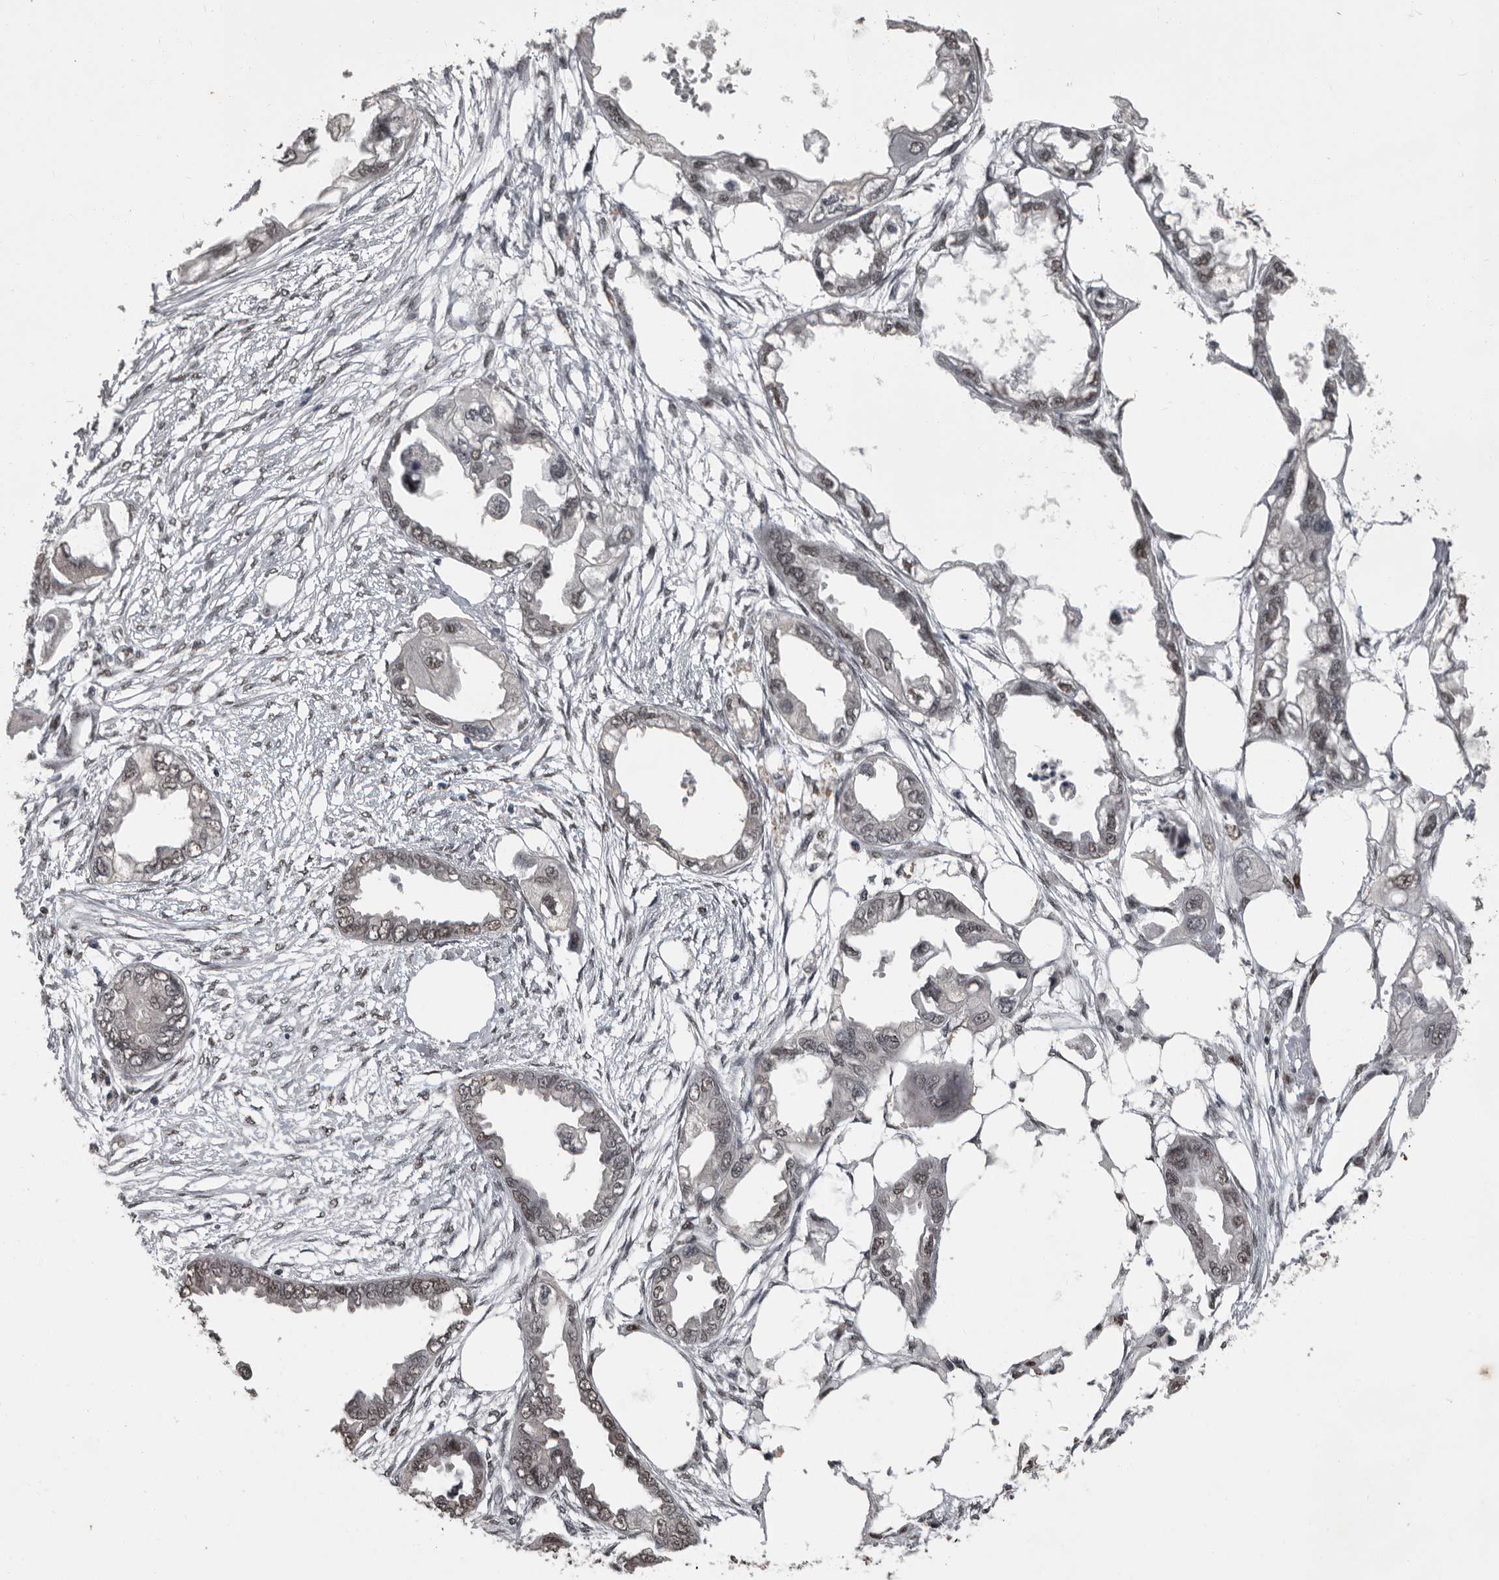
{"staining": {"intensity": "moderate", "quantity": ">75%", "location": "nuclear"}, "tissue": "endometrial cancer", "cell_type": "Tumor cells", "image_type": "cancer", "snomed": [{"axis": "morphology", "description": "Adenocarcinoma, NOS"}, {"axis": "morphology", "description": "Adenocarcinoma, metastatic, NOS"}, {"axis": "topography", "description": "Adipose tissue"}, {"axis": "topography", "description": "Endometrium"}], "caption": "Protein staining by immunohistochemistry (IHC) reveals moderate nuclear staining in approximately >75% of tumor cells in adenocarcinoma (endometrial).", "gene": "CHD1L", "patient": {"sex": "female", "age": 67}}